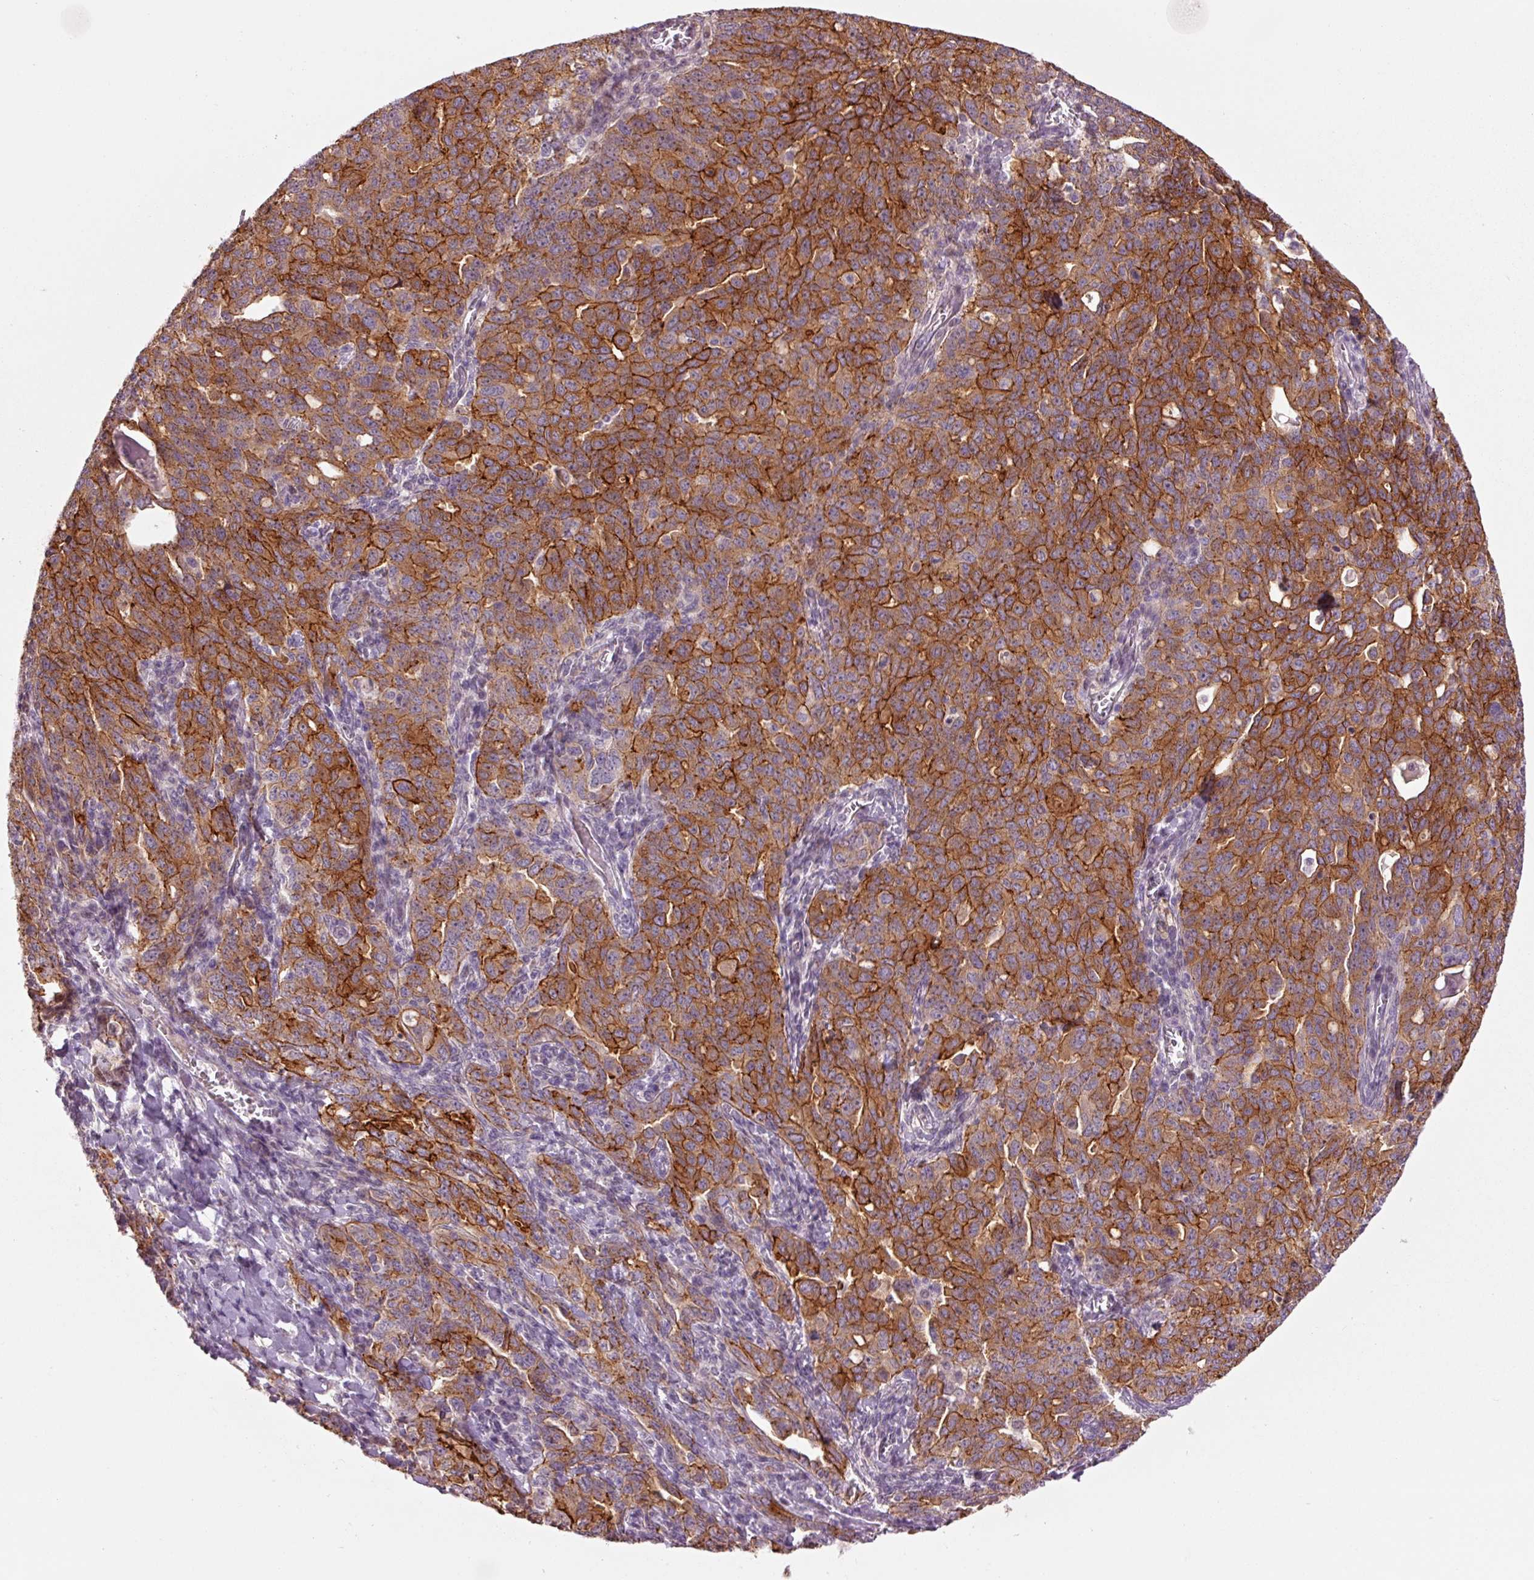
{"staining": {"intensity": "strong", "quantity": ">75%", "location": "cytoplasmic/membranous"}, "tissue": "ovarian cancer", "cell_type": "Tumor cells", "image_type": "cancer", "snomed": [{"axis": "morphology", "description": "Carcinoma, endometroid"}, {"axis": "topography", "description": "Ovary"}], "caption": "Brown immunohistochemical staining in ovarian cancer exhibits strong cytoplasmic/membranous staining in approximately >75% of tumor cells.", "gene": "DAPP1", "patient": {"sex": "female", "age": 62}}